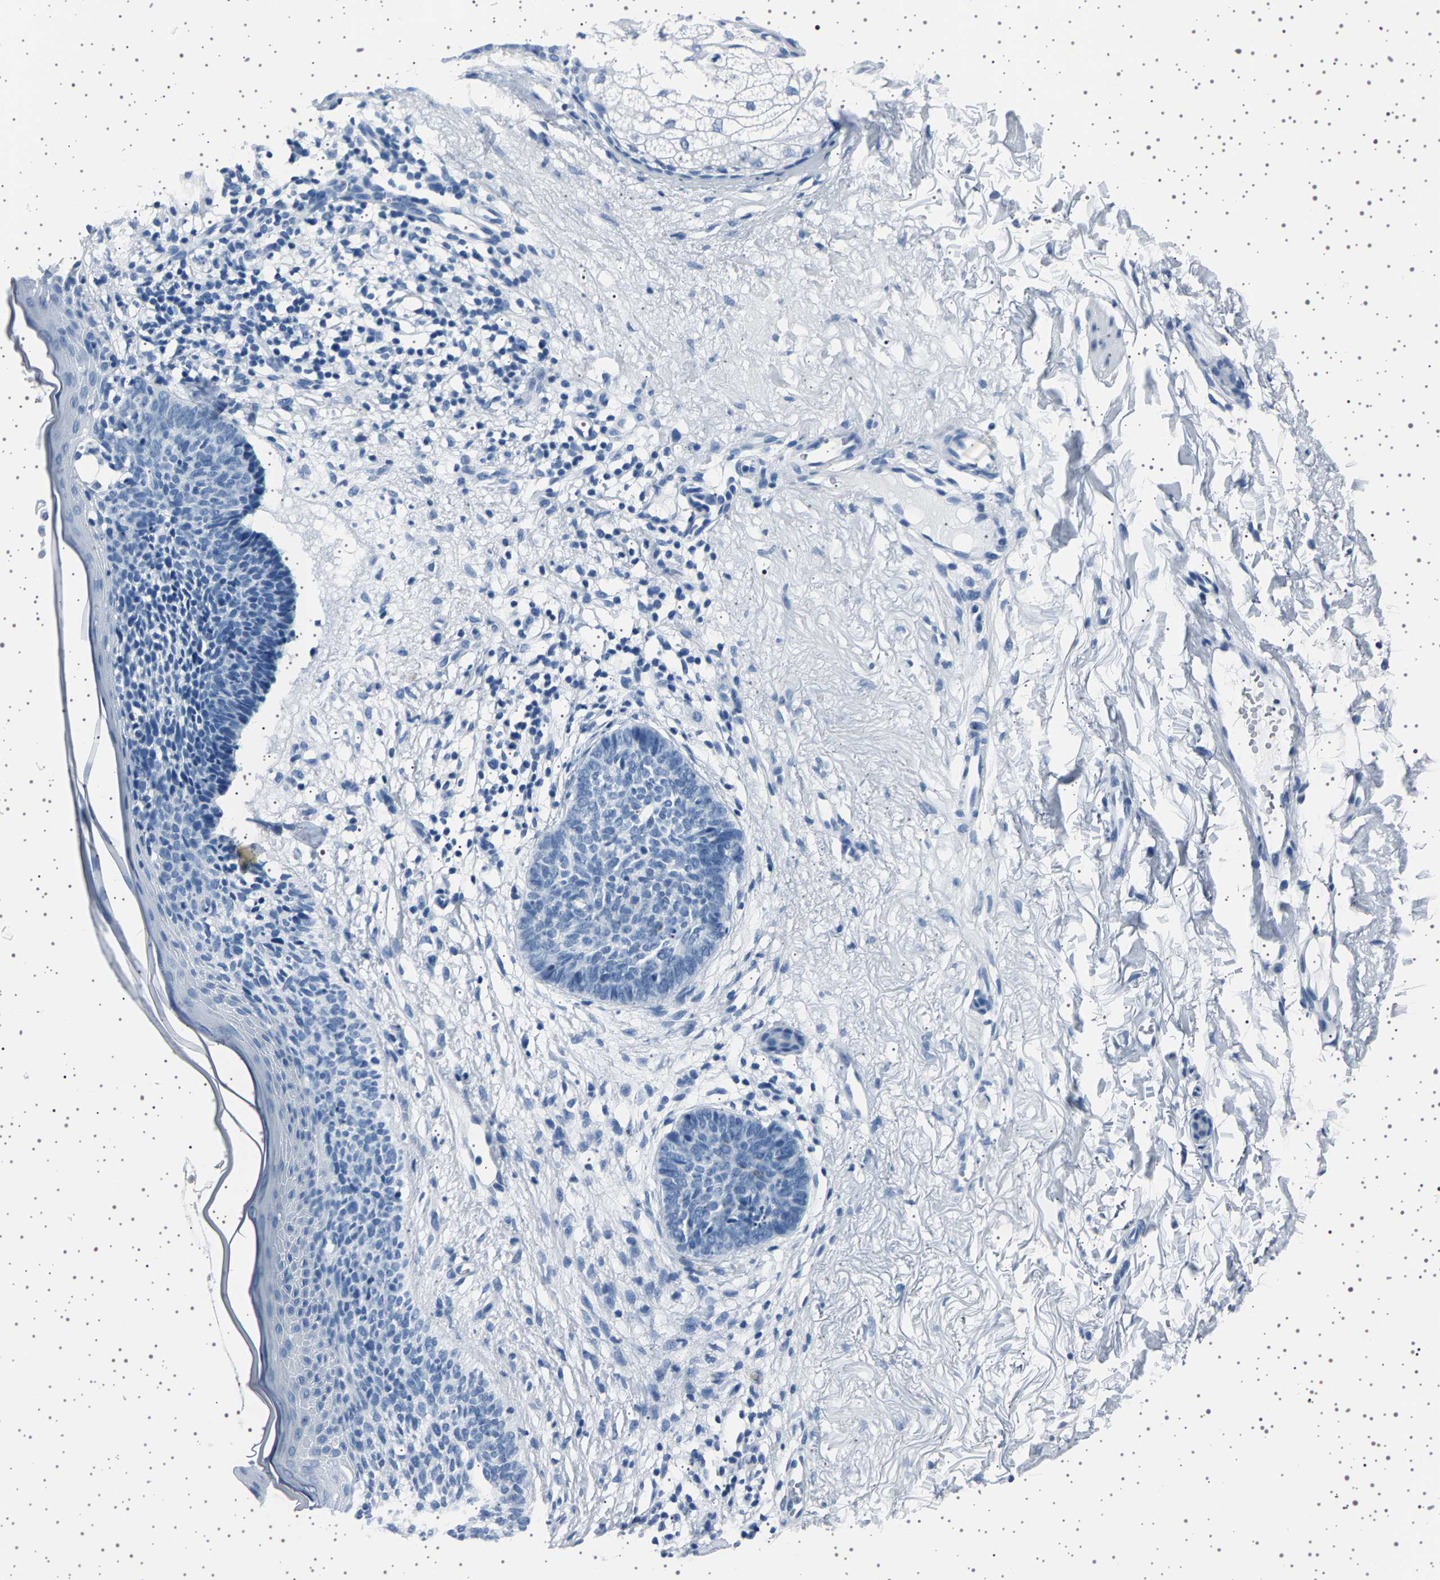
{"staining": {"intensity": "negative", "quantity": "none", "location": "none"}, "tissue": "skin cancer", "cell_type": "Tumor cells", "image_type": "cancer", "snomed": [{"axis": "morphology", "description": "Basal cell carcinoma"}, {"axis": "topography", "description": "Skin"}], "caption": "Skin cancer (basal cell carcinoma) stained for a protein using immunohistochemistry (IHC) exhibits no expression tumor cells.", "gene": "TFF3", "patient": {"sex": "female", "age": 70}}